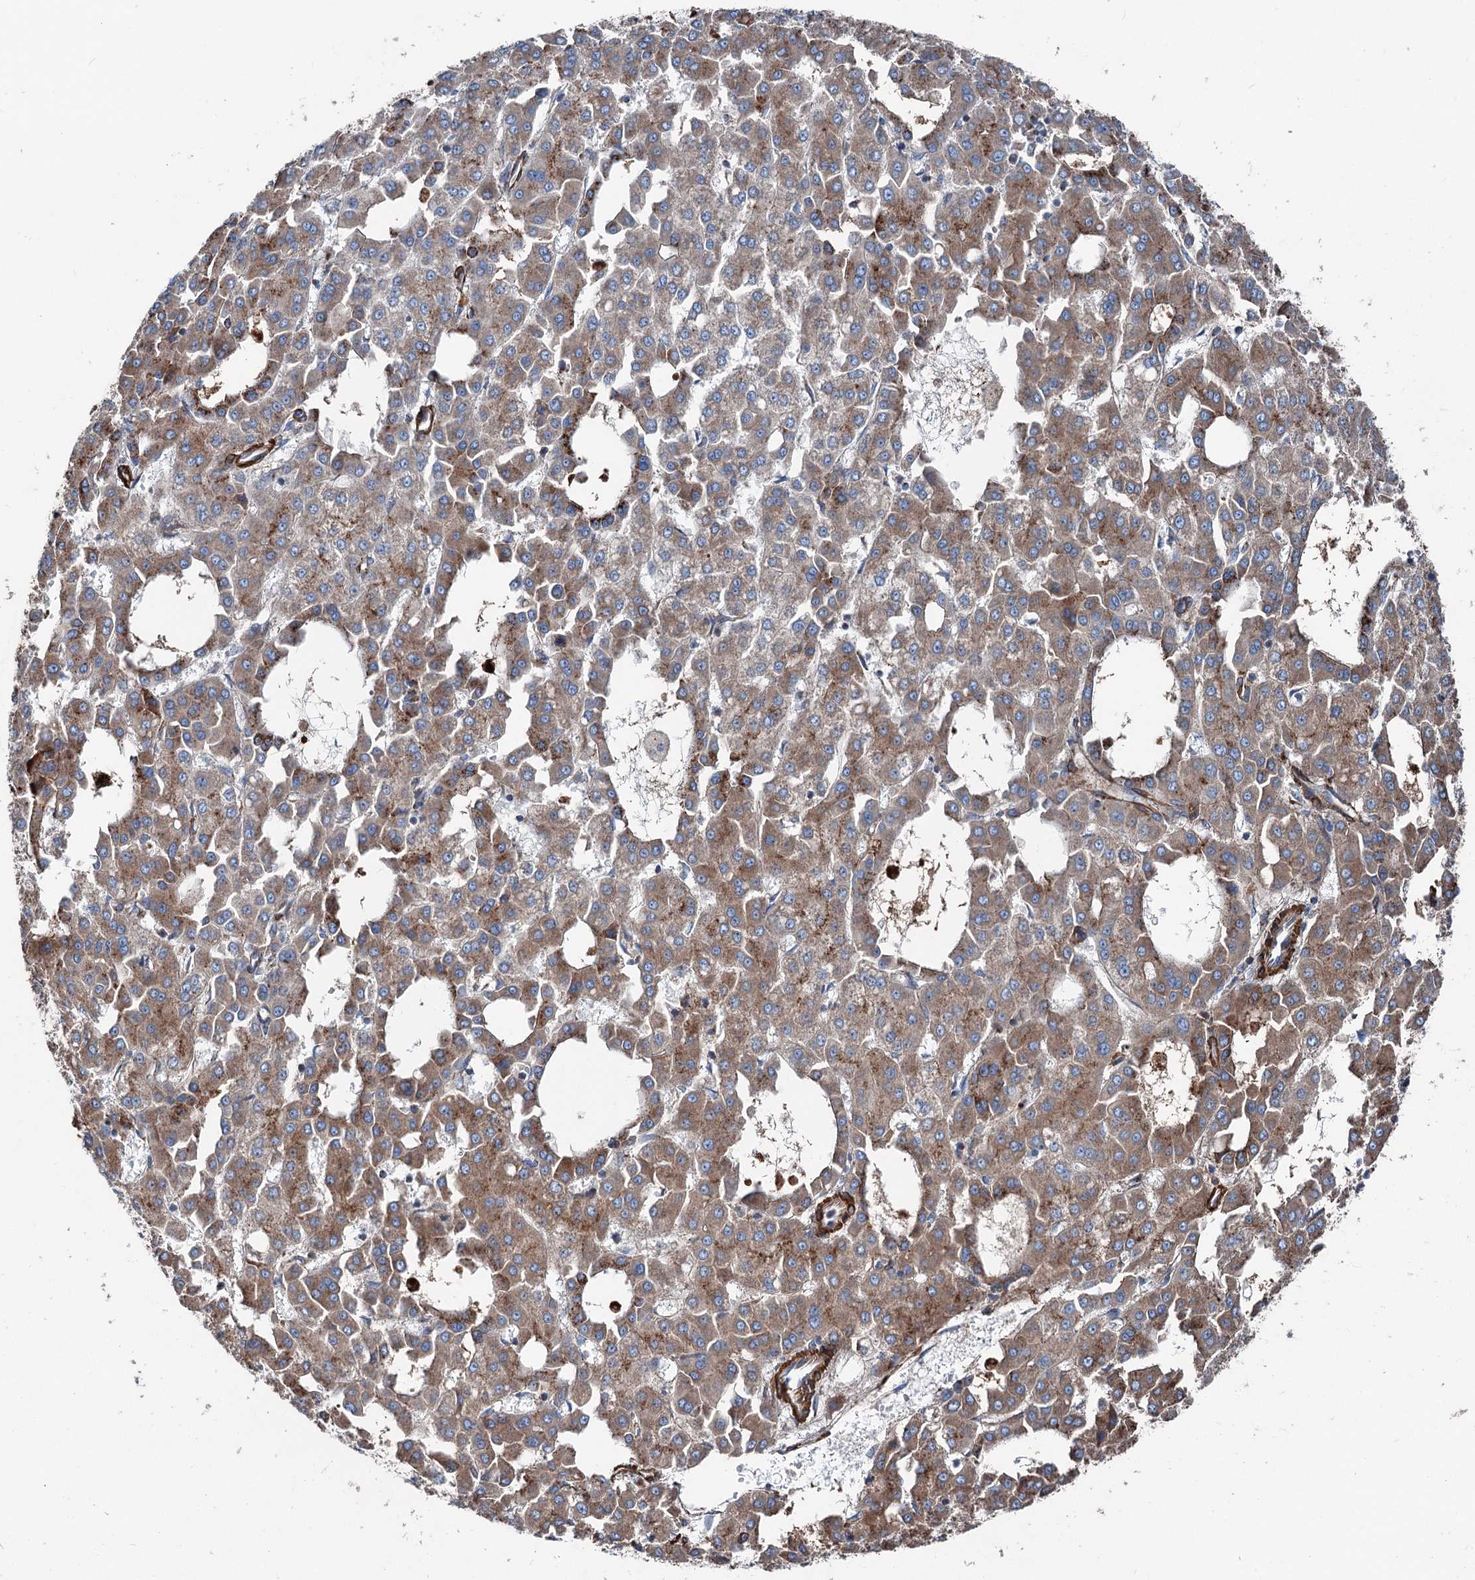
{"staining": {"intensity": "moderate", "quantity": ">75%", "location": "cytoplasmic/membranous"}, "tissue": "liver cancer", "cell_type": "Tumor cells", "image_type": "cancer", "snomed": [{"axis": "morphology", "description": "Carcinoma, Hepatocellular, NOS"}, {"axis": "topography", "description": "Liver"}], "caption": "Liver cancer tissue shows moderate cytoplasmic/membranous staining in about >75% of tumor cells (DAB (3,3'-diaminobenzidine) = brown stain, brightfield microscopy at high magnification).", "gene": "DDIAS", "patient": {"sex": "male", "age": 47}}